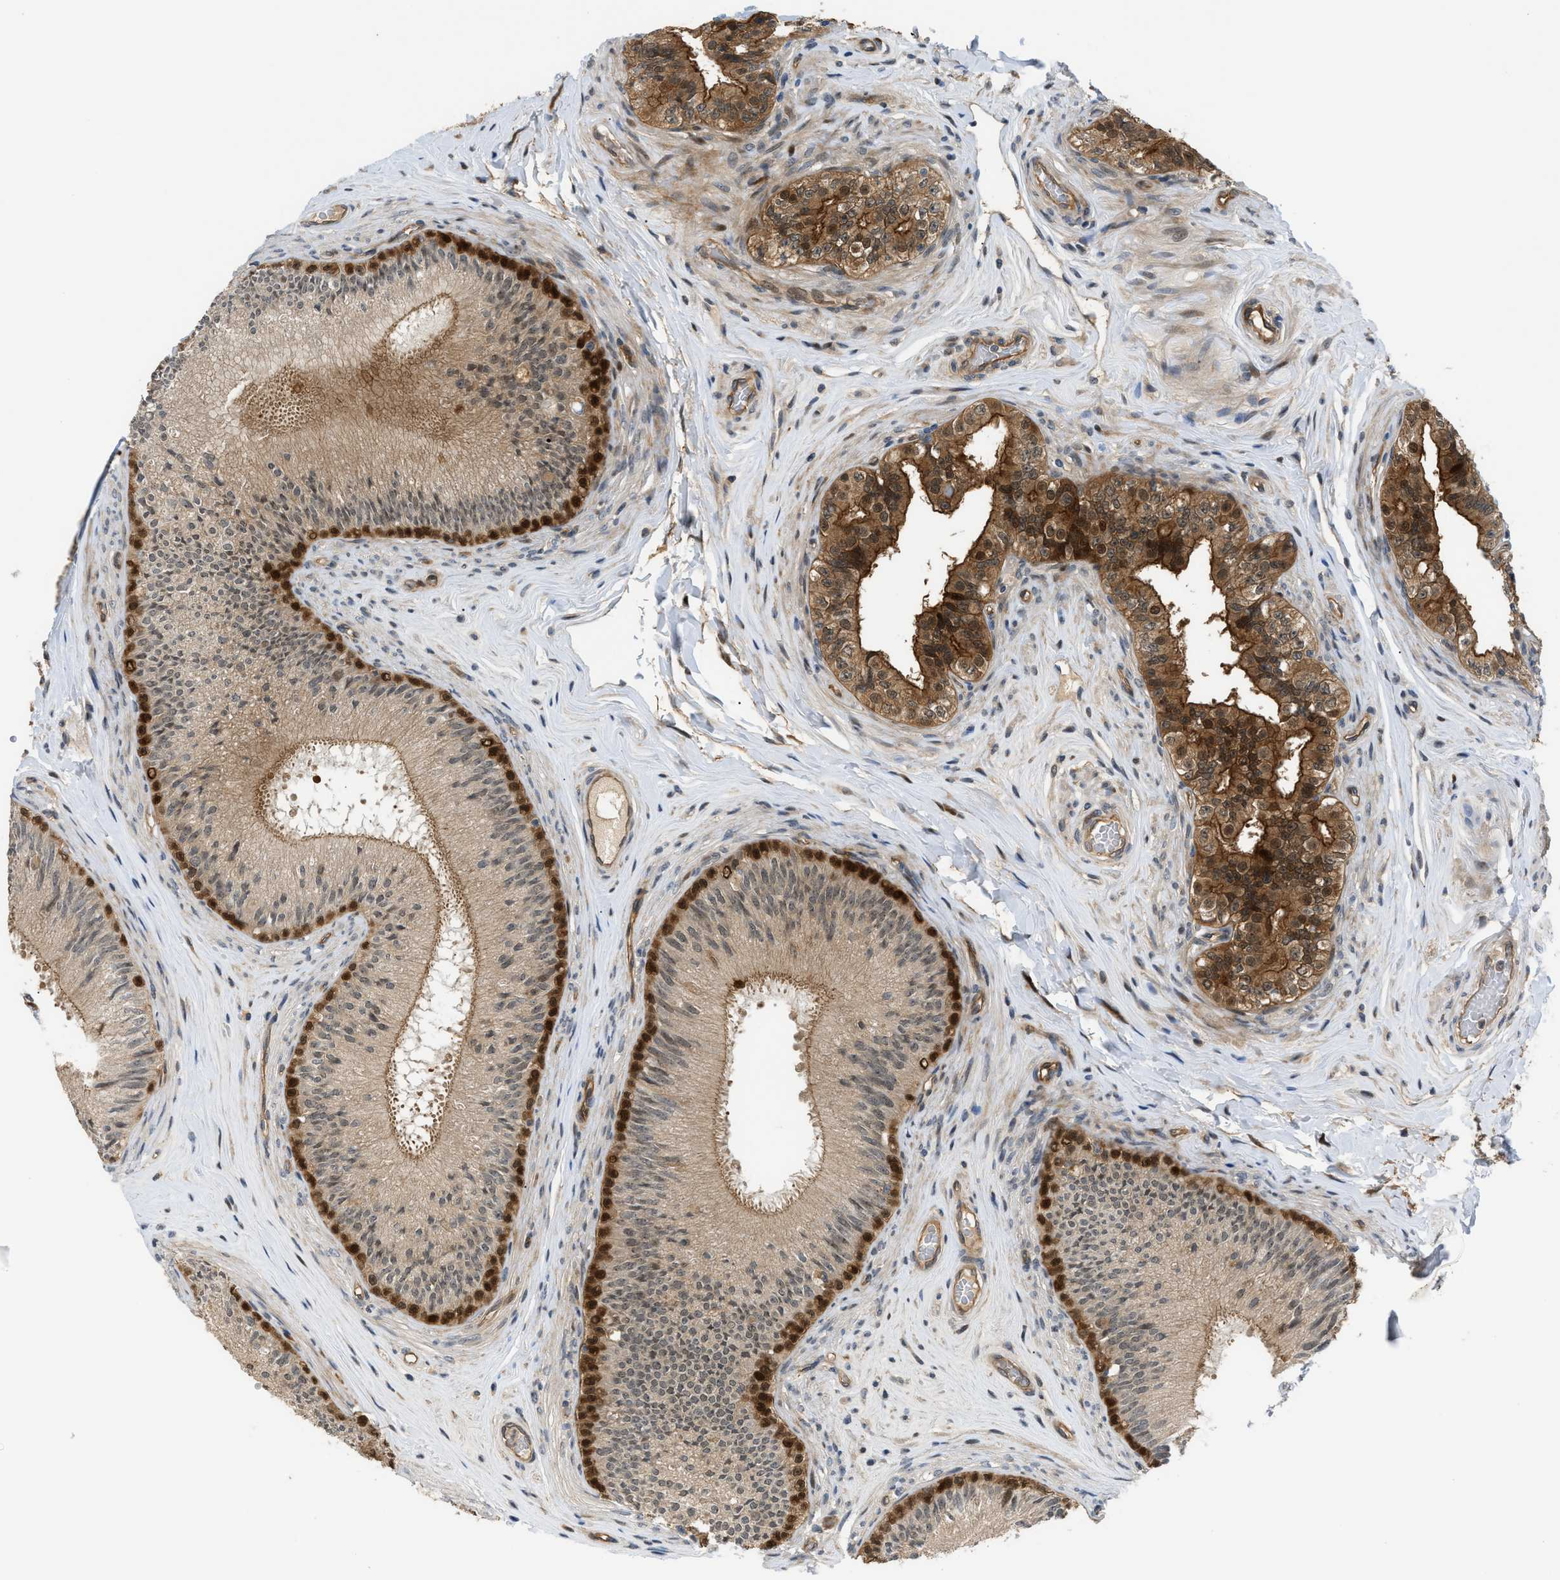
{"staining": {"intensity": "strong", "quantity": ">75%", "location": "cytoplasmic/membranous,nuclear"}, "tissue": "epididymis", "cell_type": "Glandular cells", "image_type": "normal", "snomed": [{"axis": "morphology", "description": "Normal tissue, NOS"}, {"axis": "topography", "description": "Testis"}, {"axis": "topography", "description": "Epididymis"}], "caption": "A photomicrograph showing strong cytoplasmic/membranous,nuclear positivity in approximately >75% of glandular cells in benign epididymis, as visualized by brown immunohistochemical staining.", "gene": "TRAK2", "patient": {"sex": "male", "age": 36}}